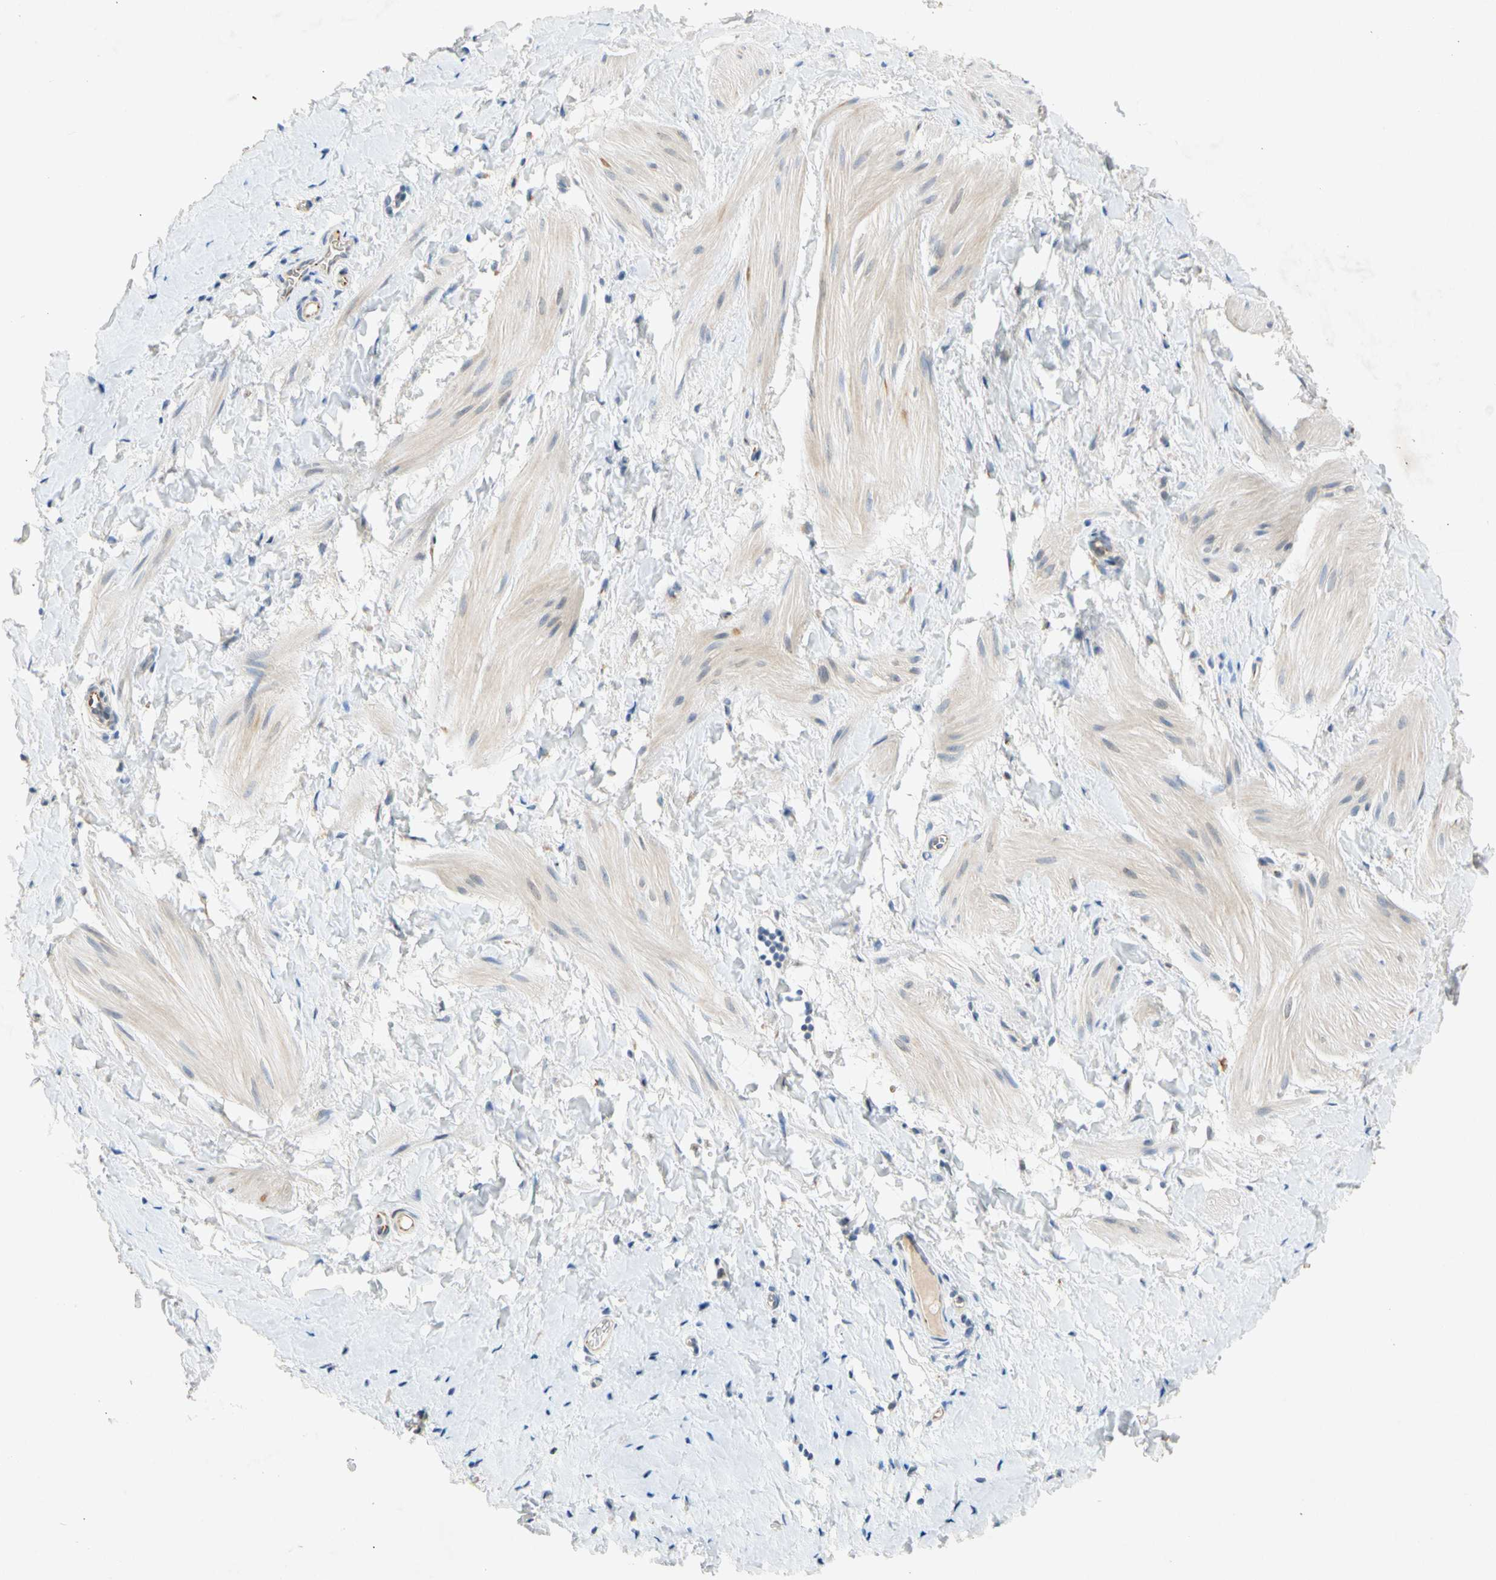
{"staining": {"intensity": "weak", "quantity": "25%-75%", "location": "cytoplasmic/membranous"}, "tissue": "smooth muscle", "cell_type": "Smooth muscle cells", "image_type": "normal", "snomed": [{"axis": "morphology", "description": "Normal tissue, NOS"}, {"axis": "topography", "description": "Smooth muscle"}], "caption": "High-power microscopy captured an immunohistochemistry photomicrograph of normal smooth muscle, revealing weak cytoplasmic/membranous positivity in about 25%-75% of smooth muscle cells. Using DAB (3,3'-diaminobenzidine) (brown) and hematoxylin (blue) stains, captured at high magnification using brightfield microscopy.", "gene": "GASK1B", "patient": {"sex": "male", "age": 16}}